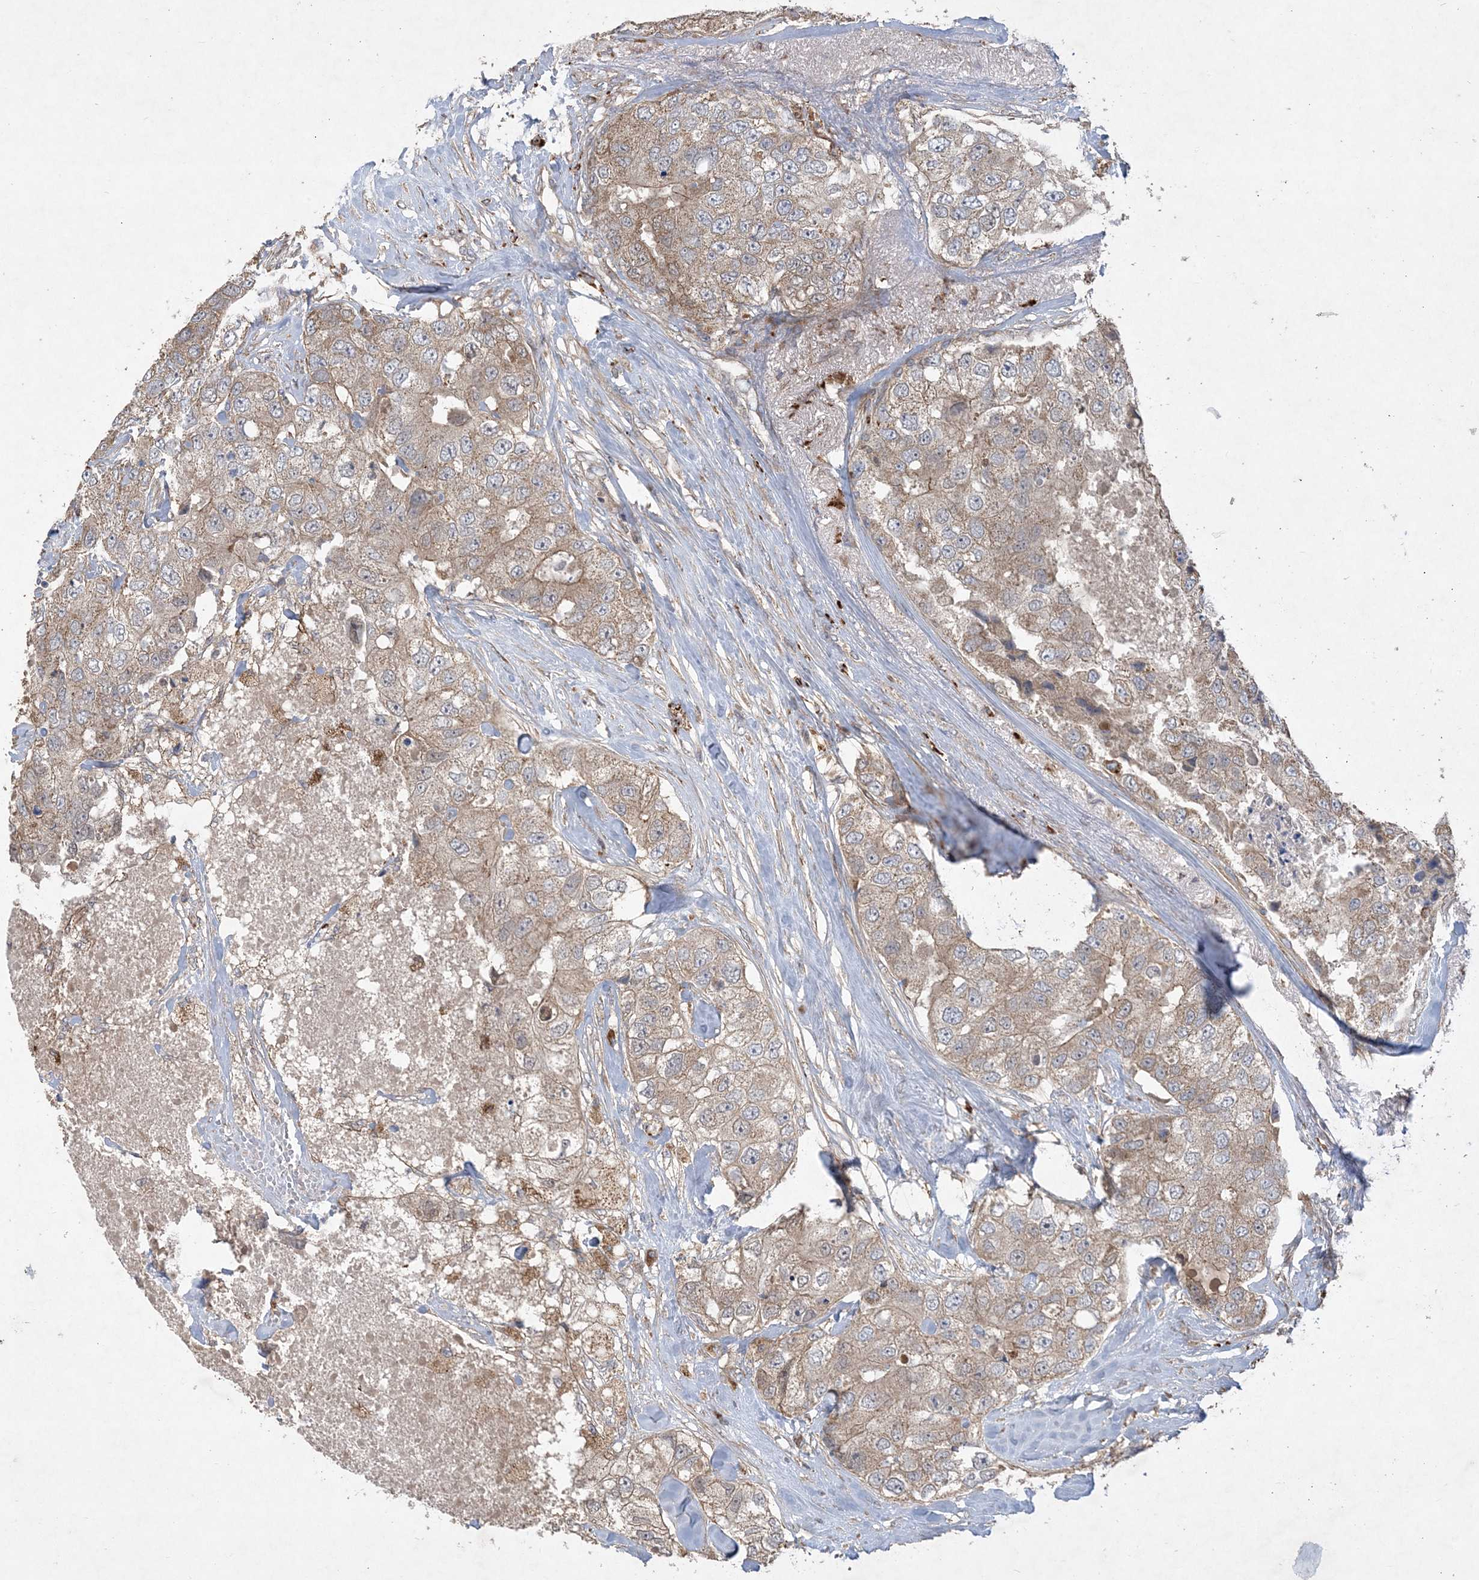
{"staining": {"intensity": "weak", "quantity": ">75%", "location": "cytoplasmic/membranous"}, "tissue": "breast cancer", "cell_type": "Tumor cells", "image_type": "cancer", "snomed": [{"axis": "morphology", "description": "Duct carcinoma"}, {"axis": "topography", "description": "Breast"}], "caption": "A brown stain highlights weak cytoplasmic/membranous staining of a protein in breast infiltrating ductal carcinoma tumor cells.", "gene": "MASP2", "patient": {"sex": "female", "age": 62}}